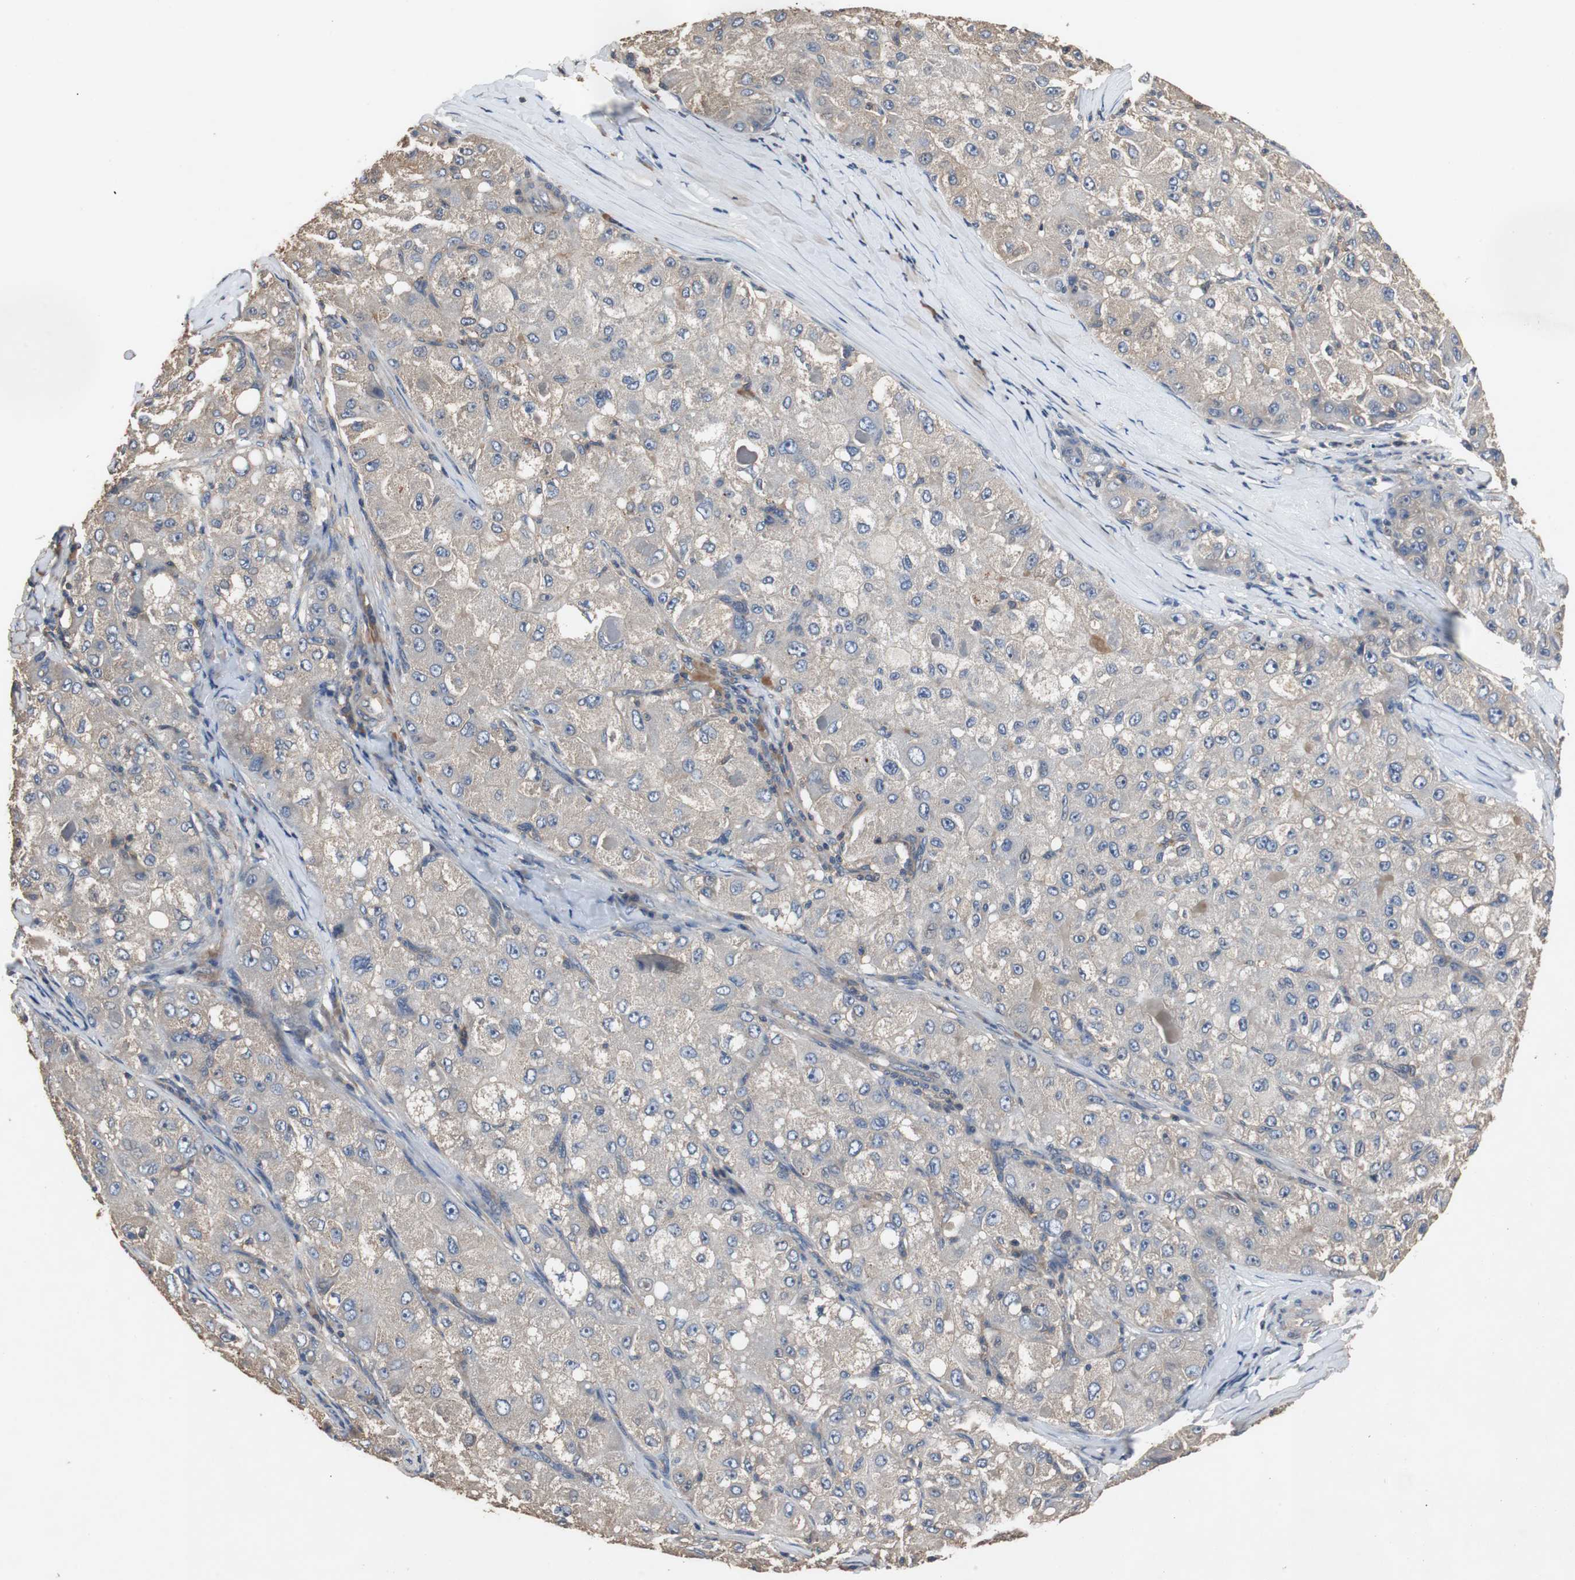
{"staining": {"intensity": "weak", "quantity": ">75%", "location": "cytoplasmic/membranous"}, "tissue": "liver cancer", "cell_type": "Tumor cells", "image_type": "cancer", "snomed": [{"axis": "morphology", "description": "Carcinoma, Hepatocellular, NOS"}, {"axis": "topography", "description": "Liver"}], "caption": "A brown stain labels weak cytoplasmic/membranous expression of a protein in liver hepatocellular carcinoma tumor cells.", "gene": "TNFRSF14", "patient": {"sex": "male", "age": 80}}